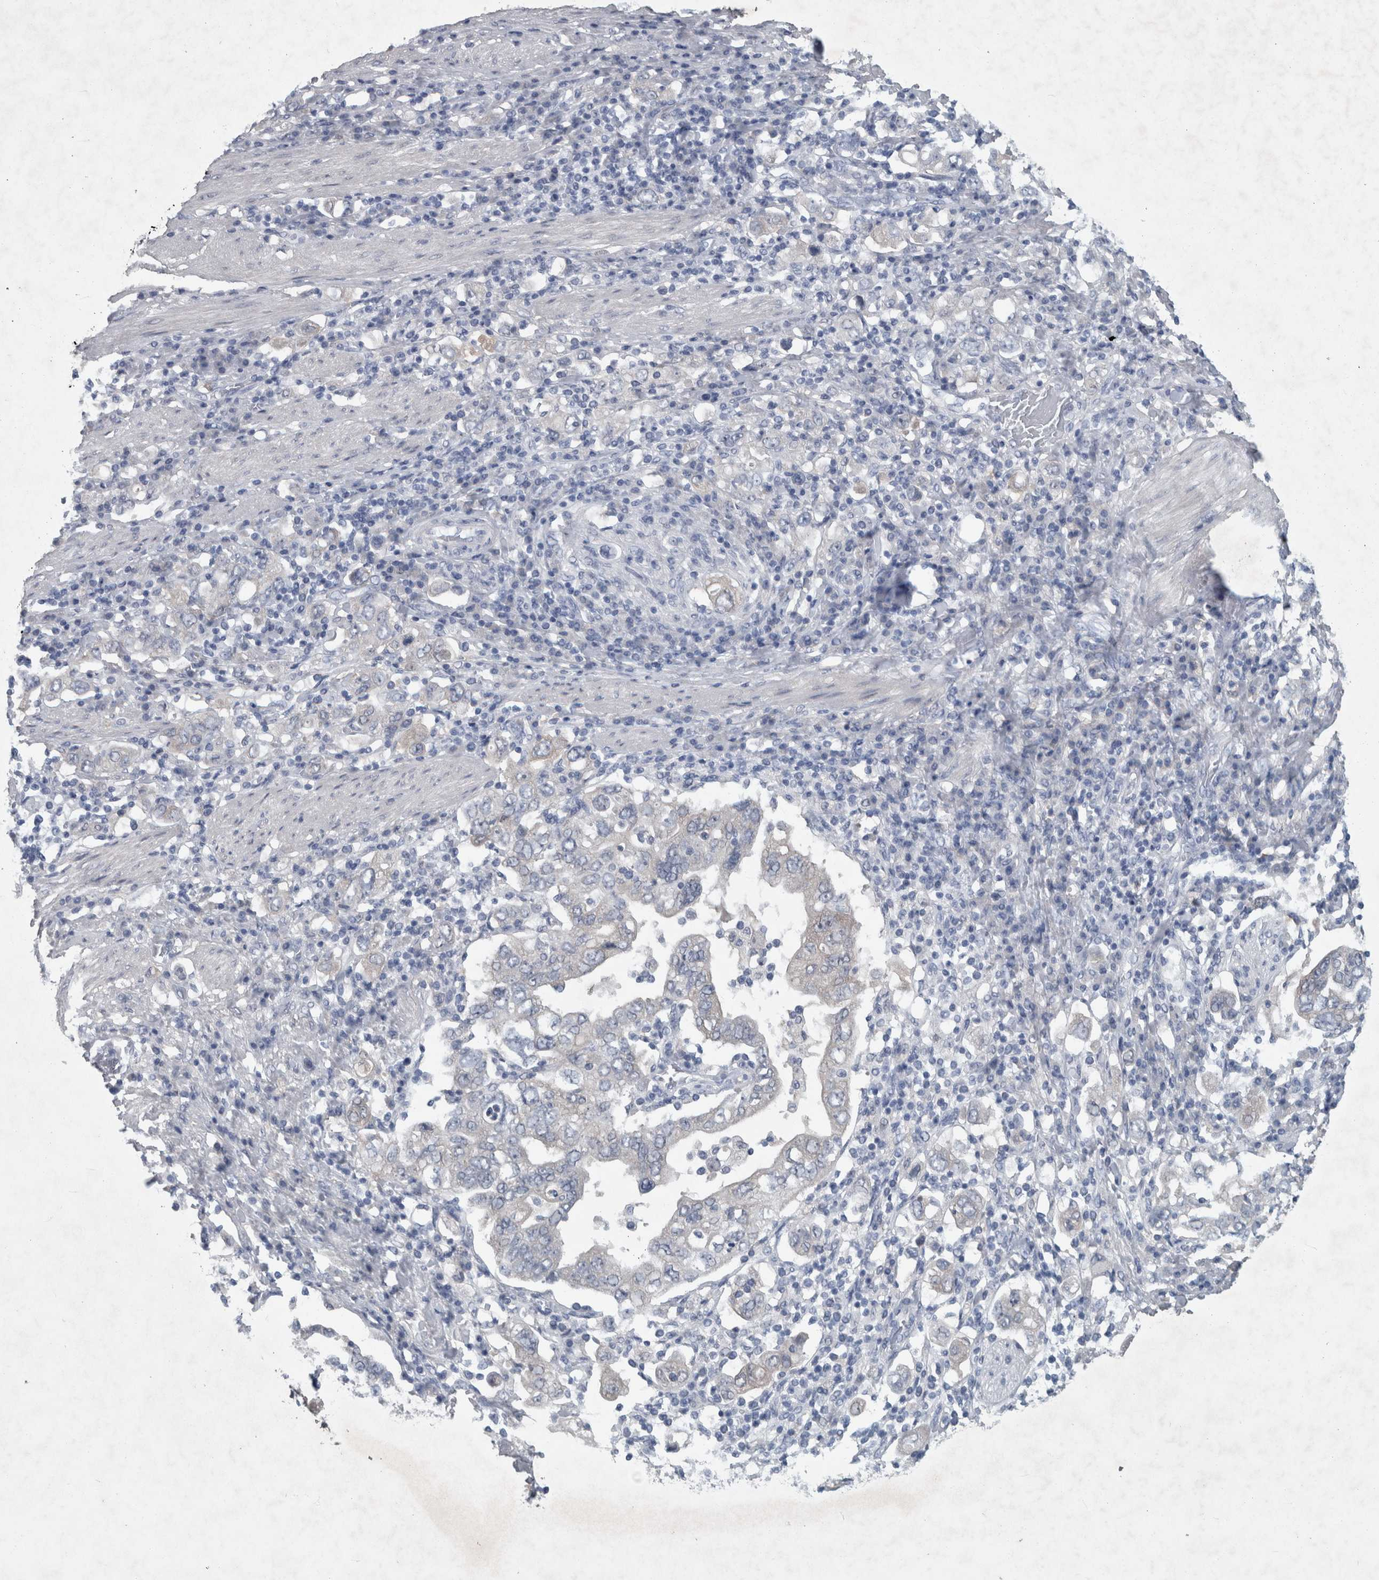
{"staining": {"intensity": "negative", "quantity": "none", "location": "none"}, "tissue": "stomach cancer", "cell_type": "Tumor cells", "image_type": "cancer", "snomed": [{"axis": "morphology", "description": "Adenocarcinoma, NOS"}, {"axis": "topography", "description": "Stomach, upper"}], "caption": "This is an immunohistochemistry image of stomach adenocarcinoma. There is no staining in tumor cells.", "gene": "FAM83H", "patient": {"sex": "male", "age": 62}}